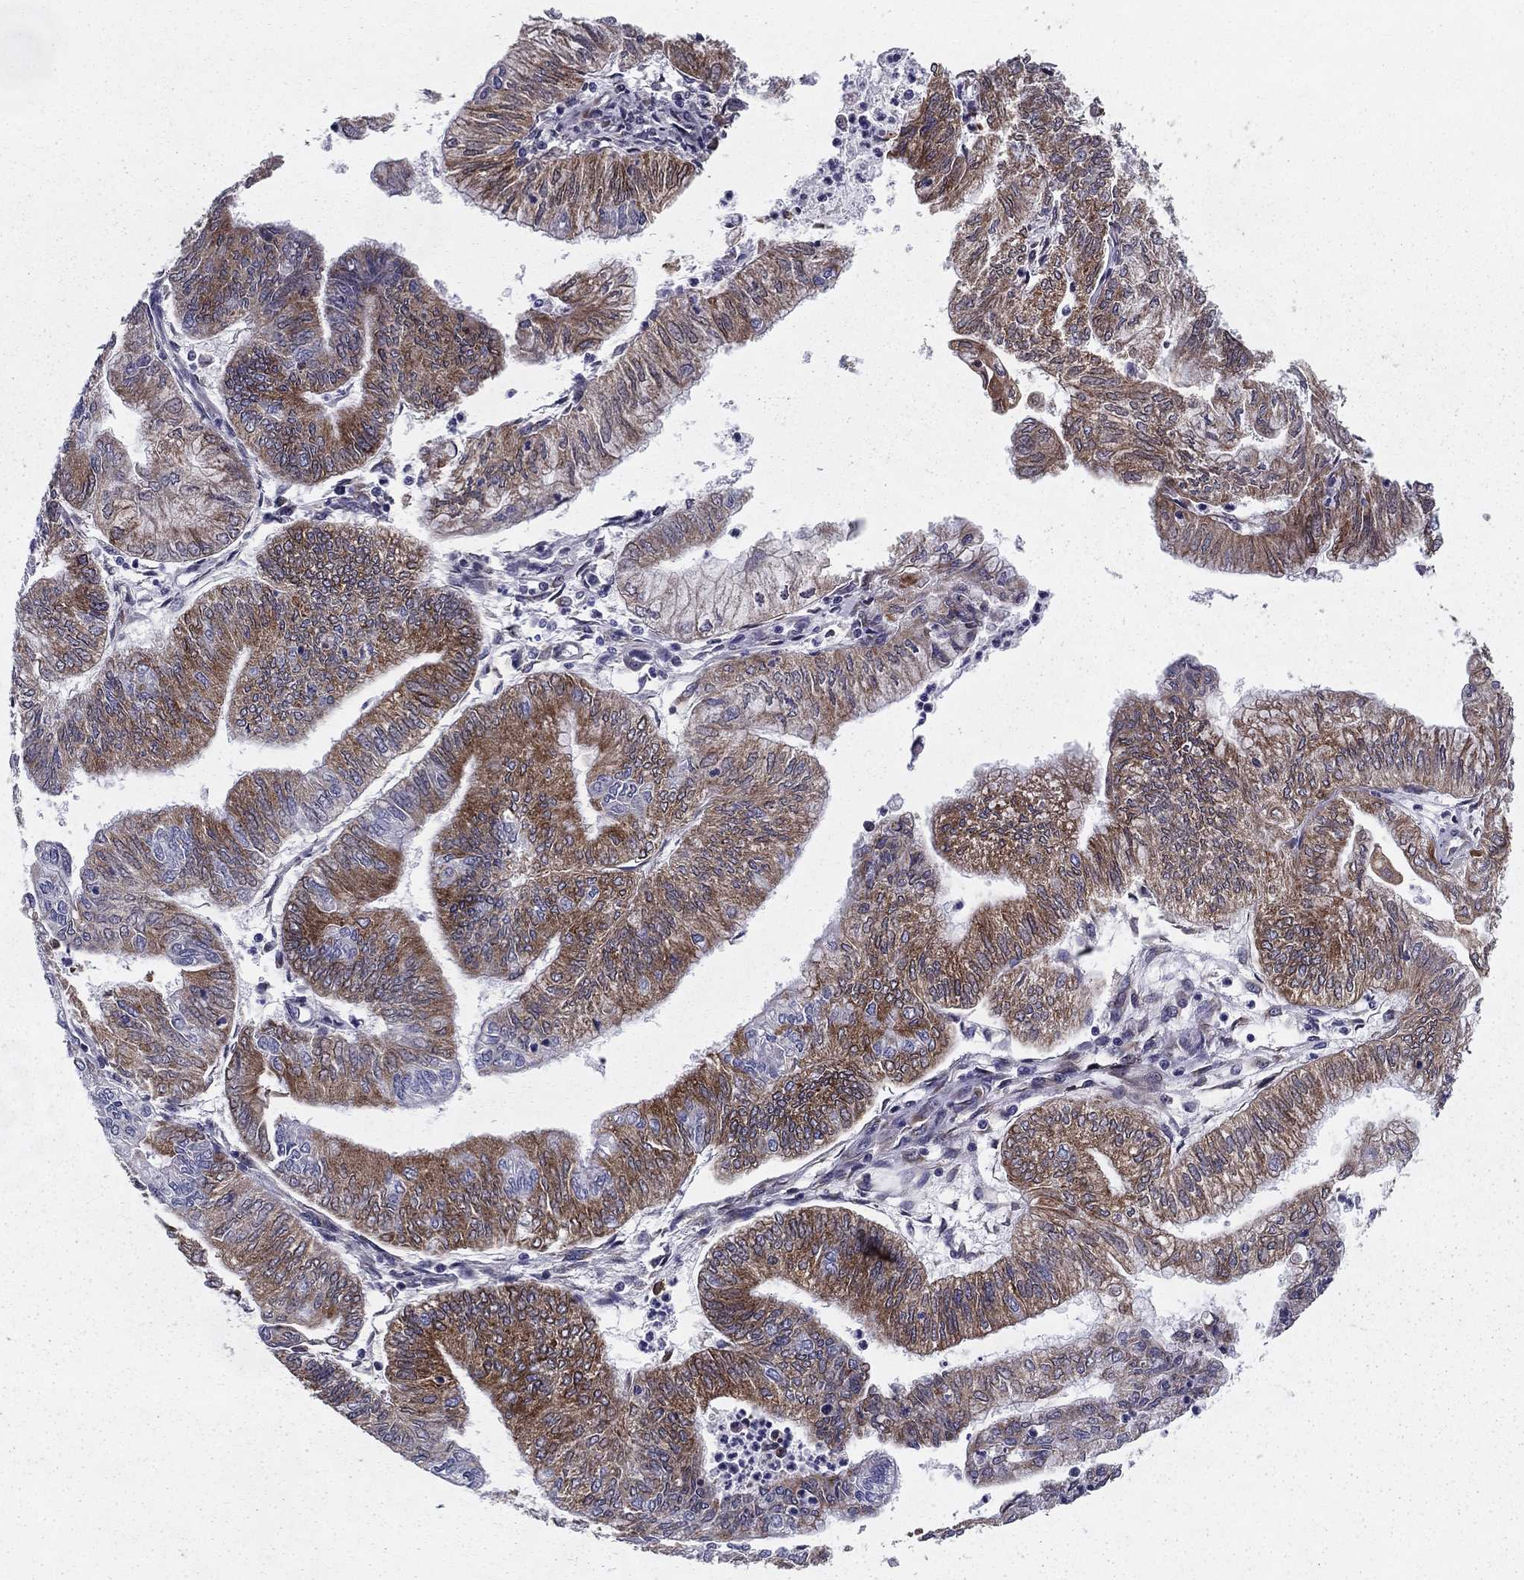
{"staining": {"intensity": "moderate", "quantity": "25%-75%", "location": "cytoplasmic/membranous"}, "tissue": "endometrial cancer", "cell_type": "Tumor cells", "image_type": "cancer", "snomed": [{"axis": "morphology", "description": "Adenocarcinoma, NOS"}, {"axis": "topography", "description": "Endometrium"}], "caption": "Immunohistochemical staining of adenocarcinoma (endometrial) displays medium levels of moderate cytoplasmic/membranous protein positivity in about 25%-75% of tumor cells. Nuclei are stained in blue.", "gene": "TMED3", "patient": {"sex": "female", "age": 59}}